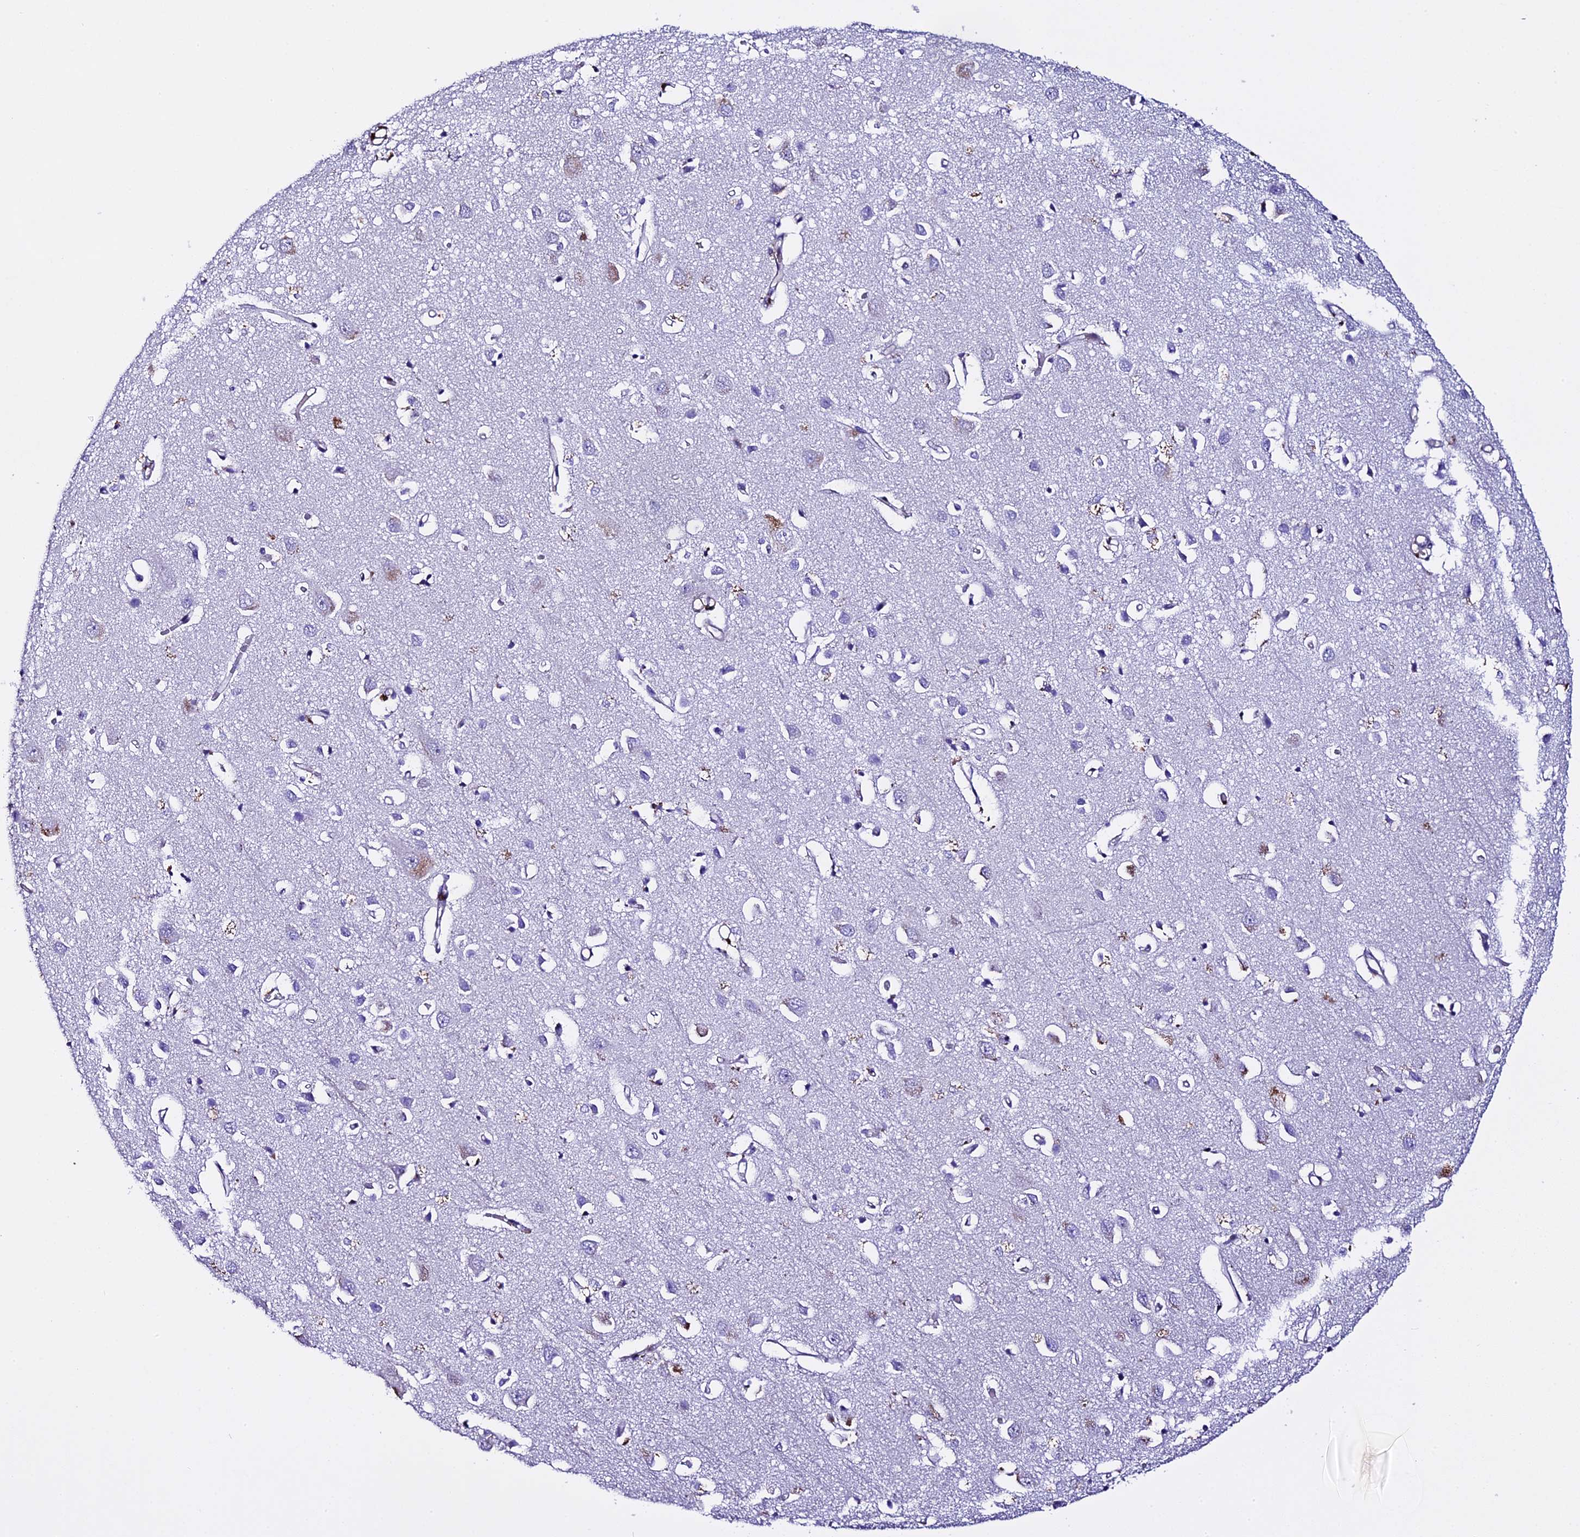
{"staining": {"intensity": "negative", "quantity": "none", "location": "none"}, "tissue": "cerebral cortex", "cell_type": "Endothelial cells", "image_type": "normal", "snomed": [{"axis": "morphology", "description": "Normal tissue, NOS"}, {"axis": "topography", "description": "Cerebral cortex"}], "caption": "Cerebral cortex stained for a protein using immunohistochemistry demonstrates no staining endothelial cells.", "gene": "NOD2", "patient": {"sex": "female", "age": 64}}